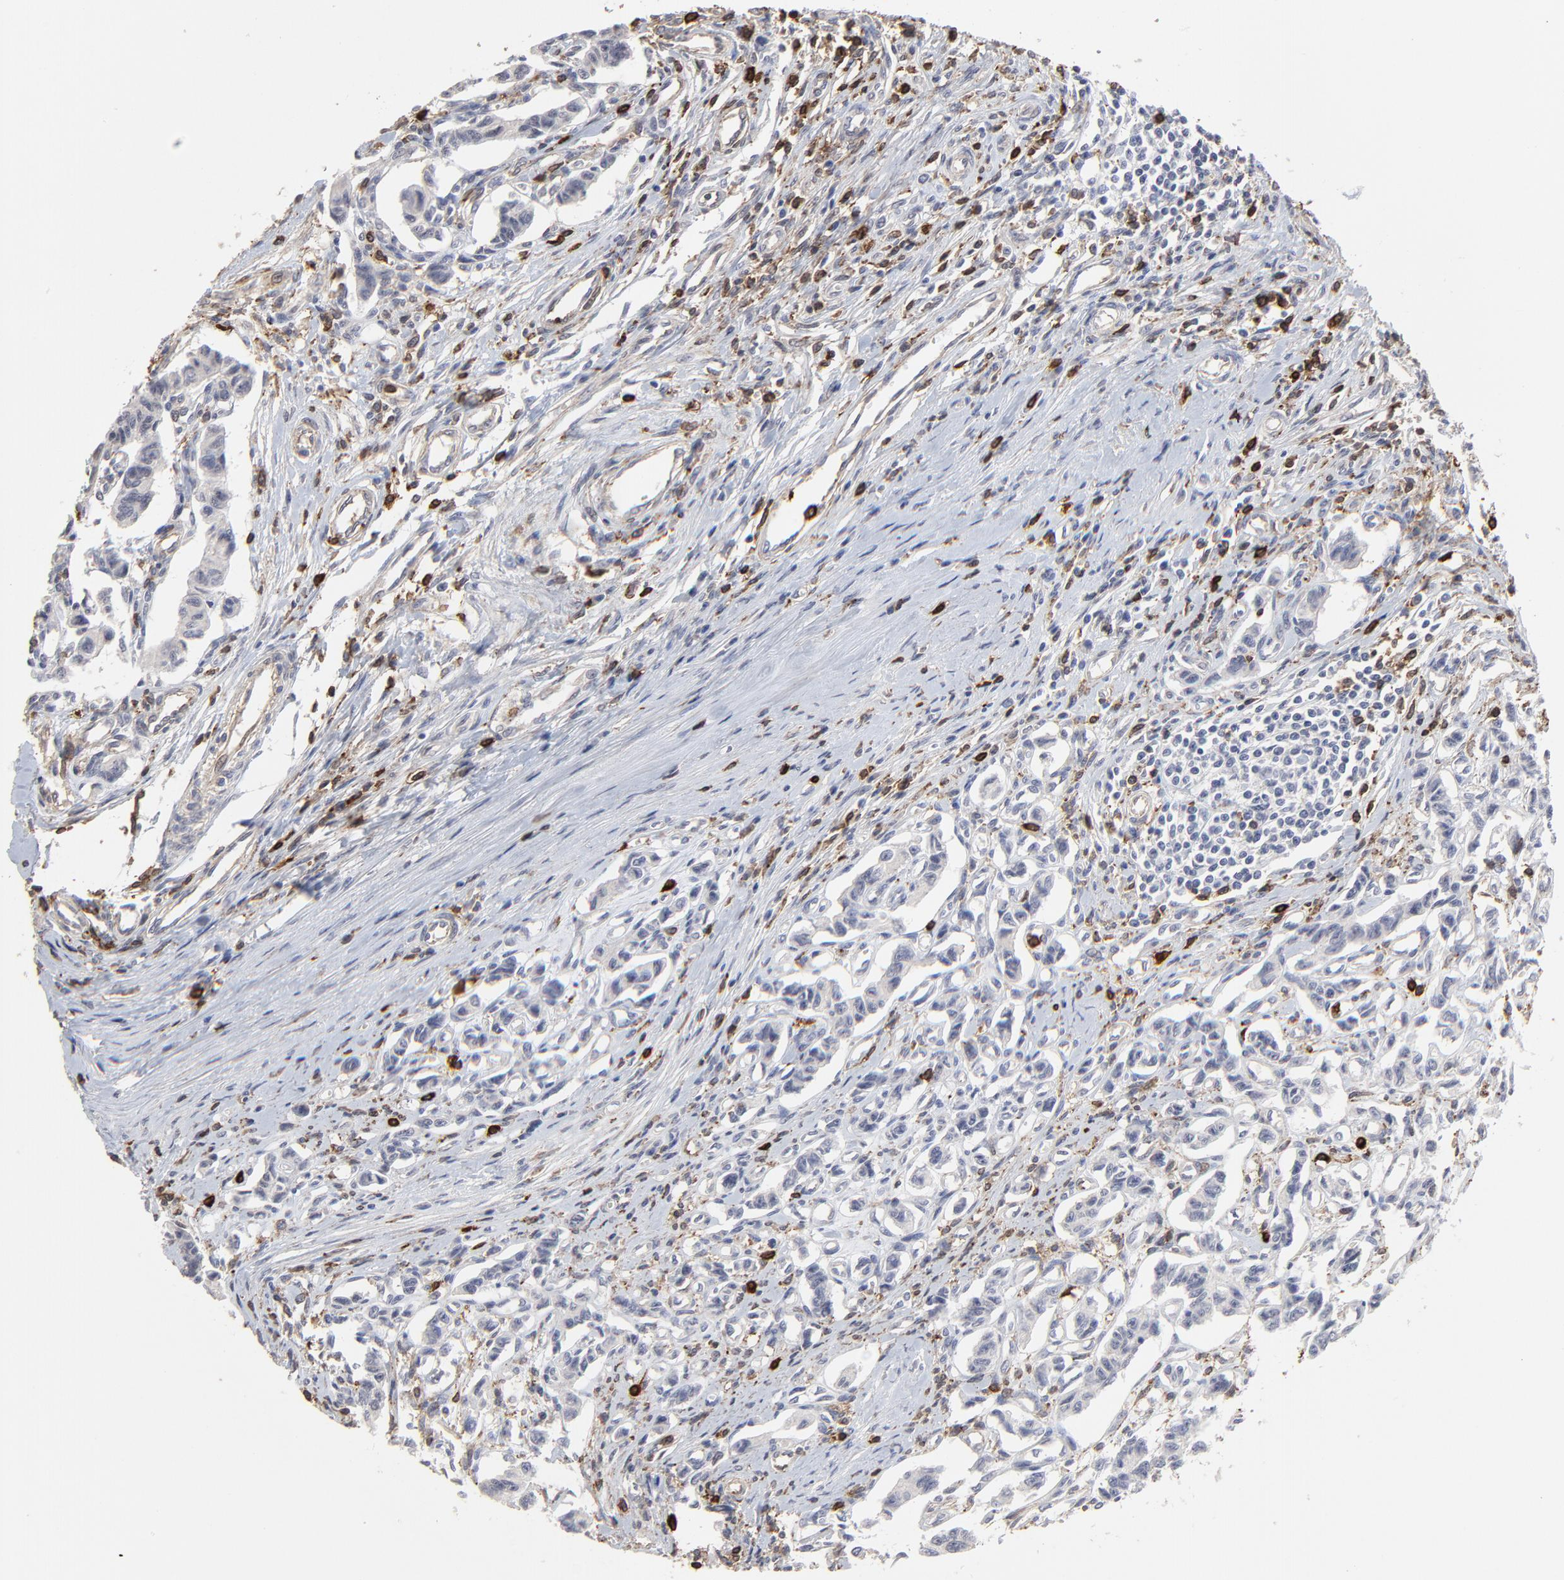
{"staining": {"intensity": "negative", "quantity": "none", "location": "none"}, "tissue": "renal cancer", "cell_type": "Tumor cells", "image_type": "cancer", "snomed": [{"axis": "morphology", "description": "Carcinoid, malignant, NOS"}, {"axis": "topography", "description": "Kidney"}], "caption": "Immunohistochemistry (IHC) photomicrograph of human renal cancer (carcinoid (malignant)) stained for a protein (brown), which reveals no positivity in tumor cells.", "gene": "SLC6A14", "patient": {"sex": "female", "age": 41}}